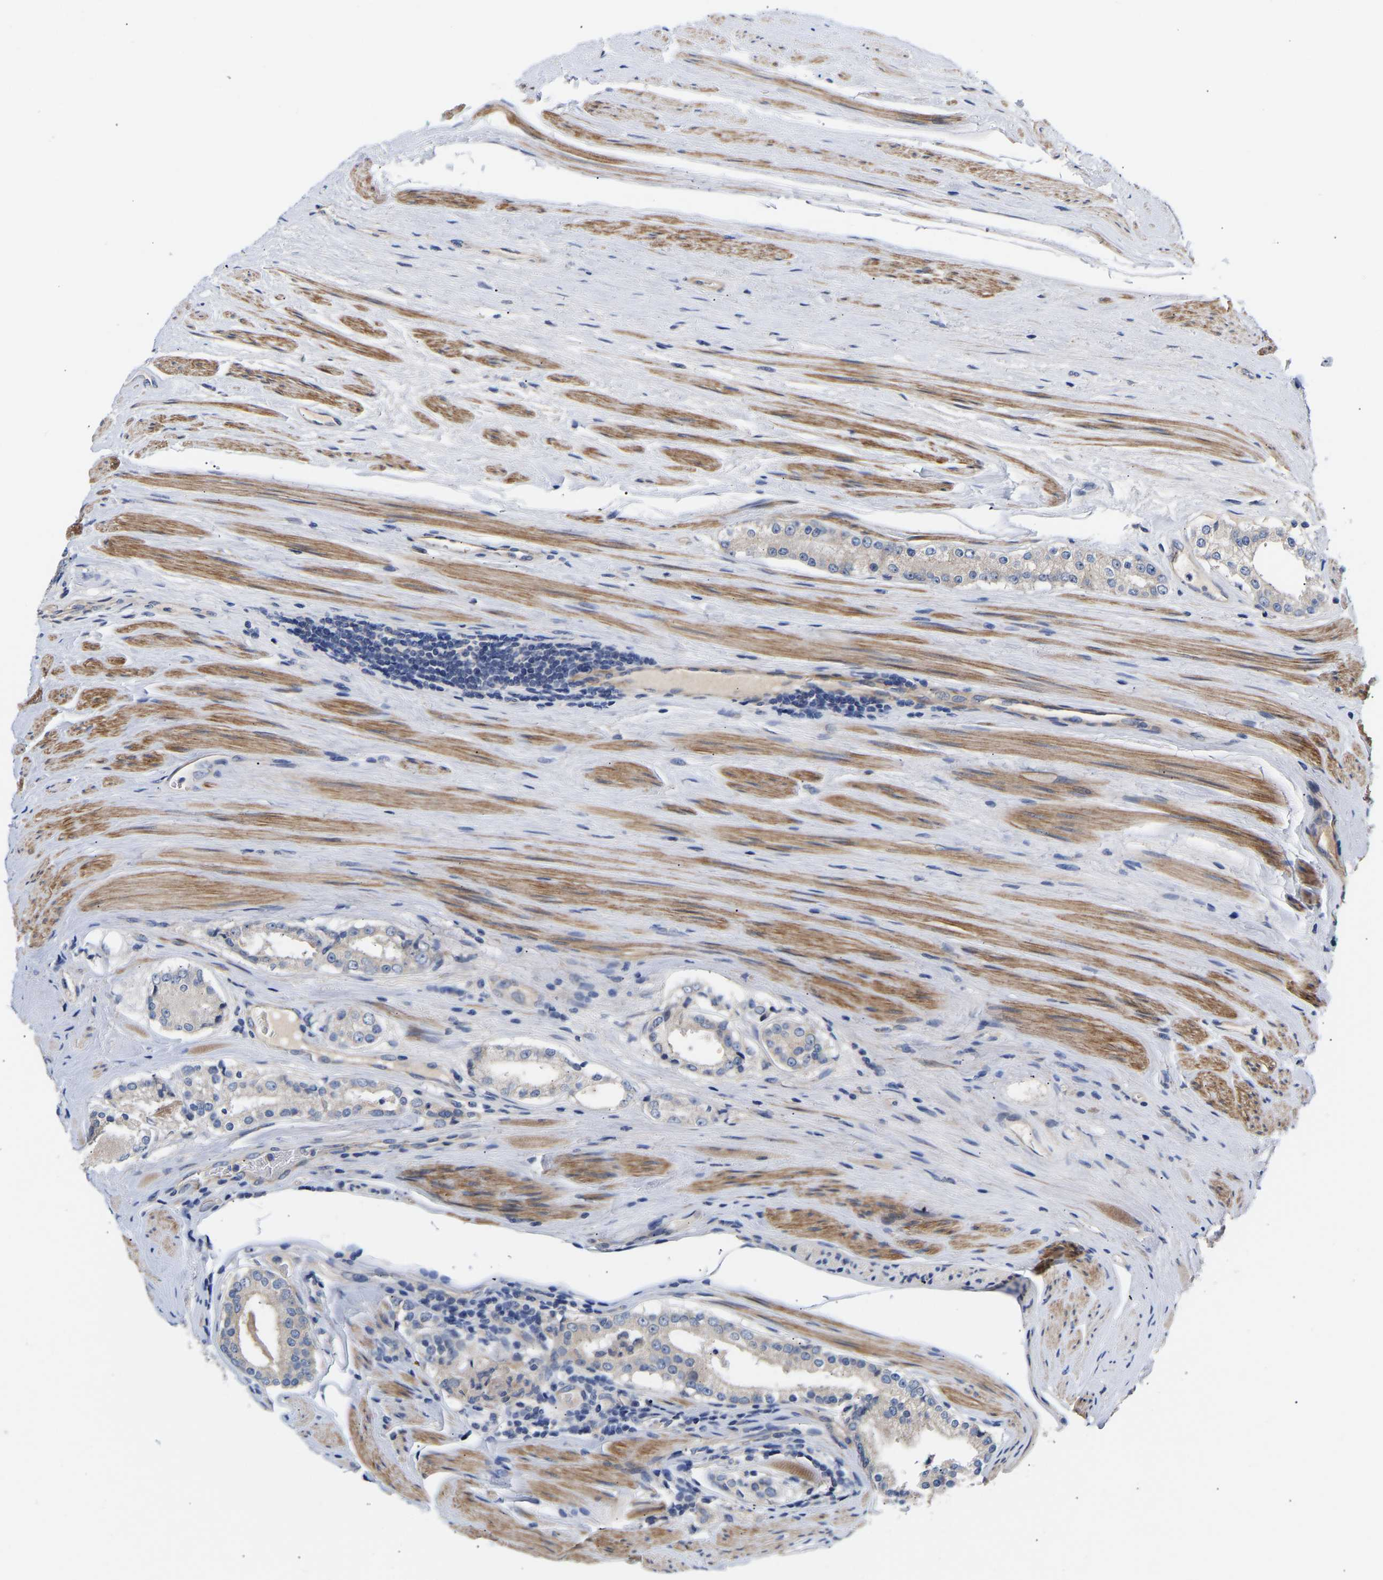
{"staining": {"intensity": "negative", "quantity": "none", "location": "none"}, "tissue": "prostate cancer", "cell_type": "Tumor cells", "image_type": "cancer", "snomed": [{"axis": "morphology", "description": "Adenocarcinoma, Low grade"}, {"axis": "topography", "description": "Prostate"}], "caption": "This image is of low-grade adenocarcinoma (prostate) stained with immunohistochemistry to label a protein in brown with the nuclei are counter-stained blue. There is no staining in tumor cells. The staining is performed using DAB (3,3'-diaminobenzidine) brown chromogen with nuclei counter-stained in using hematoxylin.", "gene": "KASH5", "patient": {"sex": "male", "age": 70}}